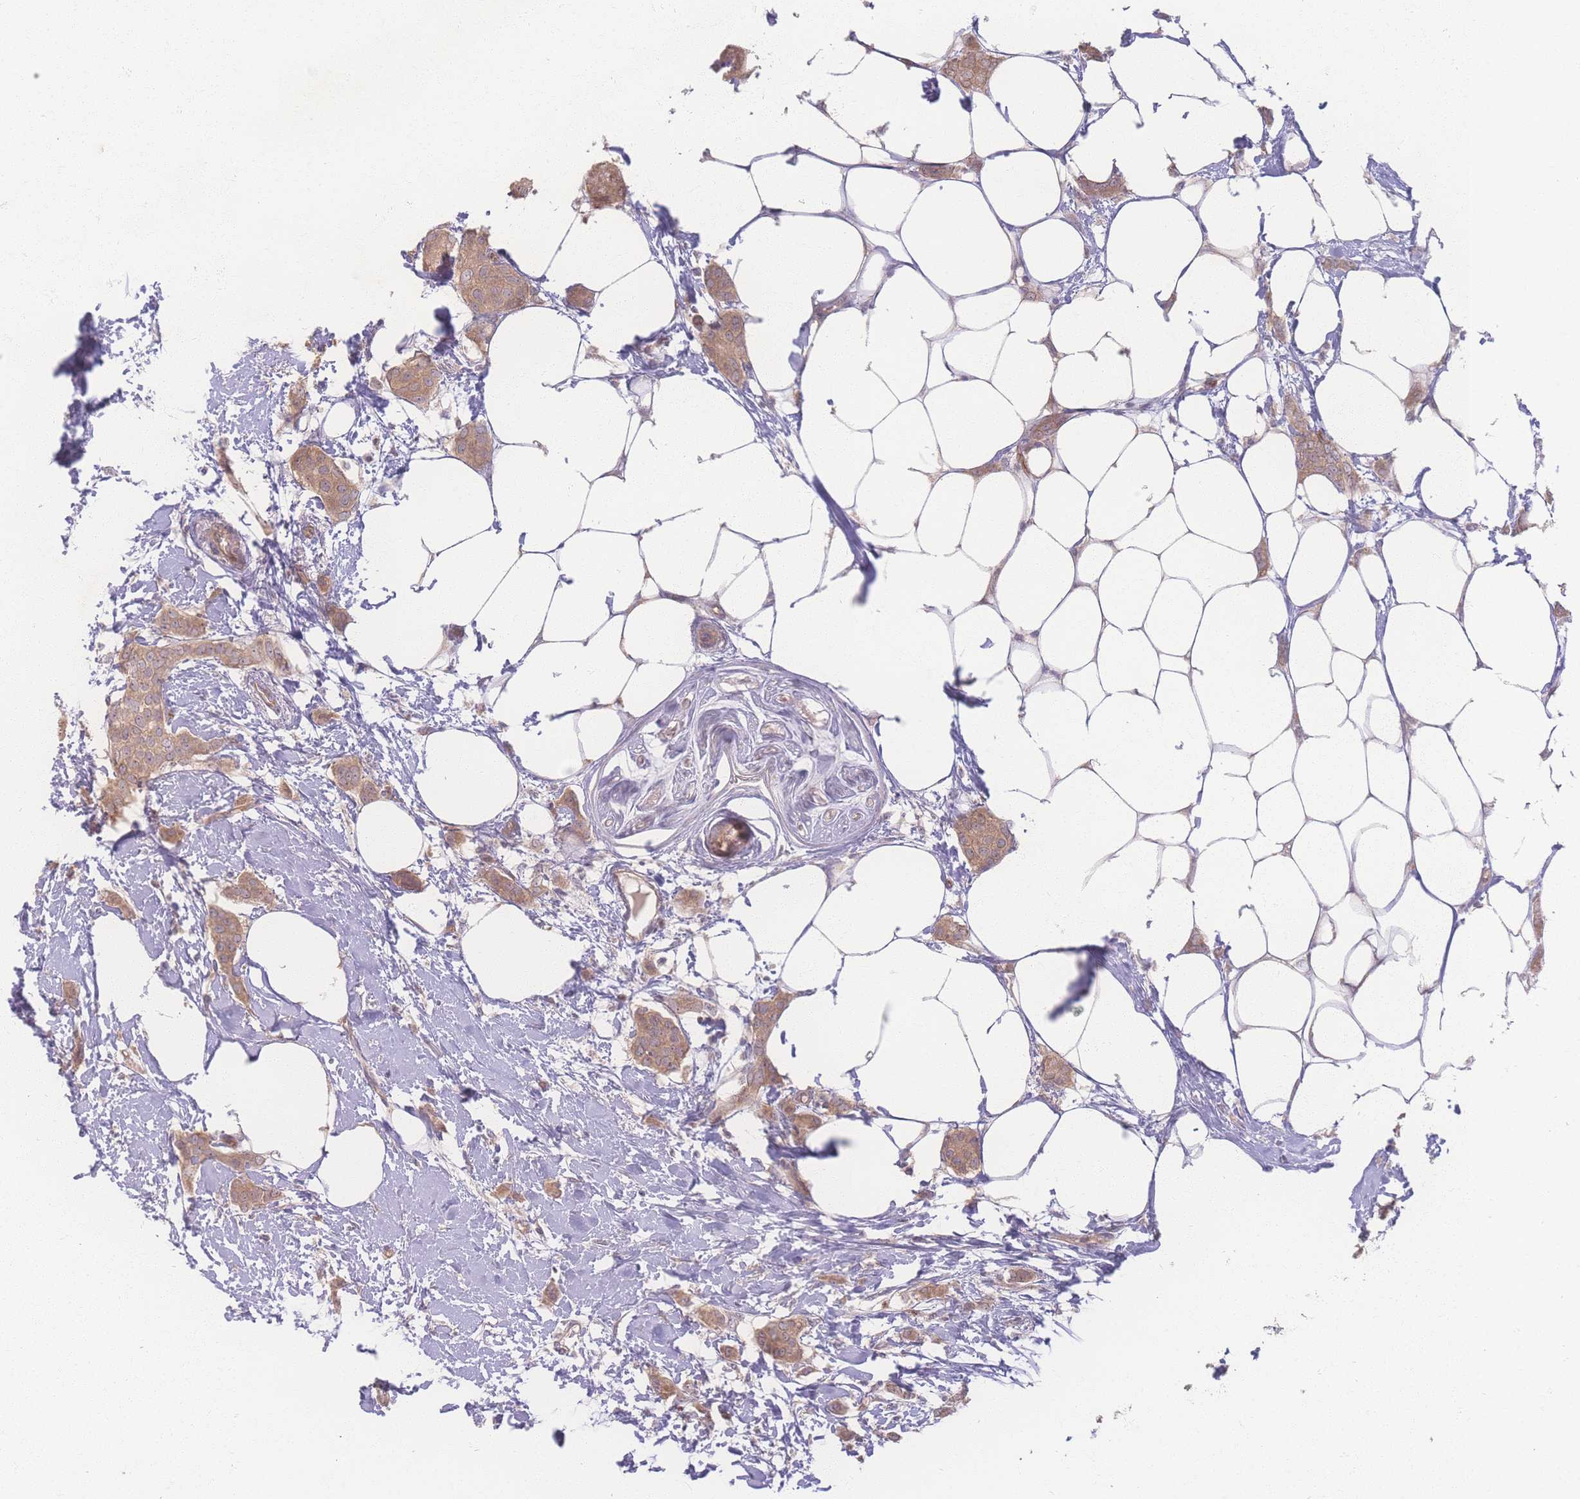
{"staining": {"intensity": "moderate", "quantity": ">75%", "location": "cytoplasmic/membranous"}, "tissue": "breast cancer", "cell_type": "Tumor cells", "image_type": "cancer", "snomed": [{"axis": "morphology", "description": "Duct carcinoma"}, {"axis": "topography", "description": "Breast"}], "caption": "The histopathology image exhibits immunohistochemical staining of breast cancer. There is moderate cytoplasmic/membranous staining is seen in about >75% of tumor cells.", "gene": "INSR", "patient": {"sex": "female", "age": 72}}